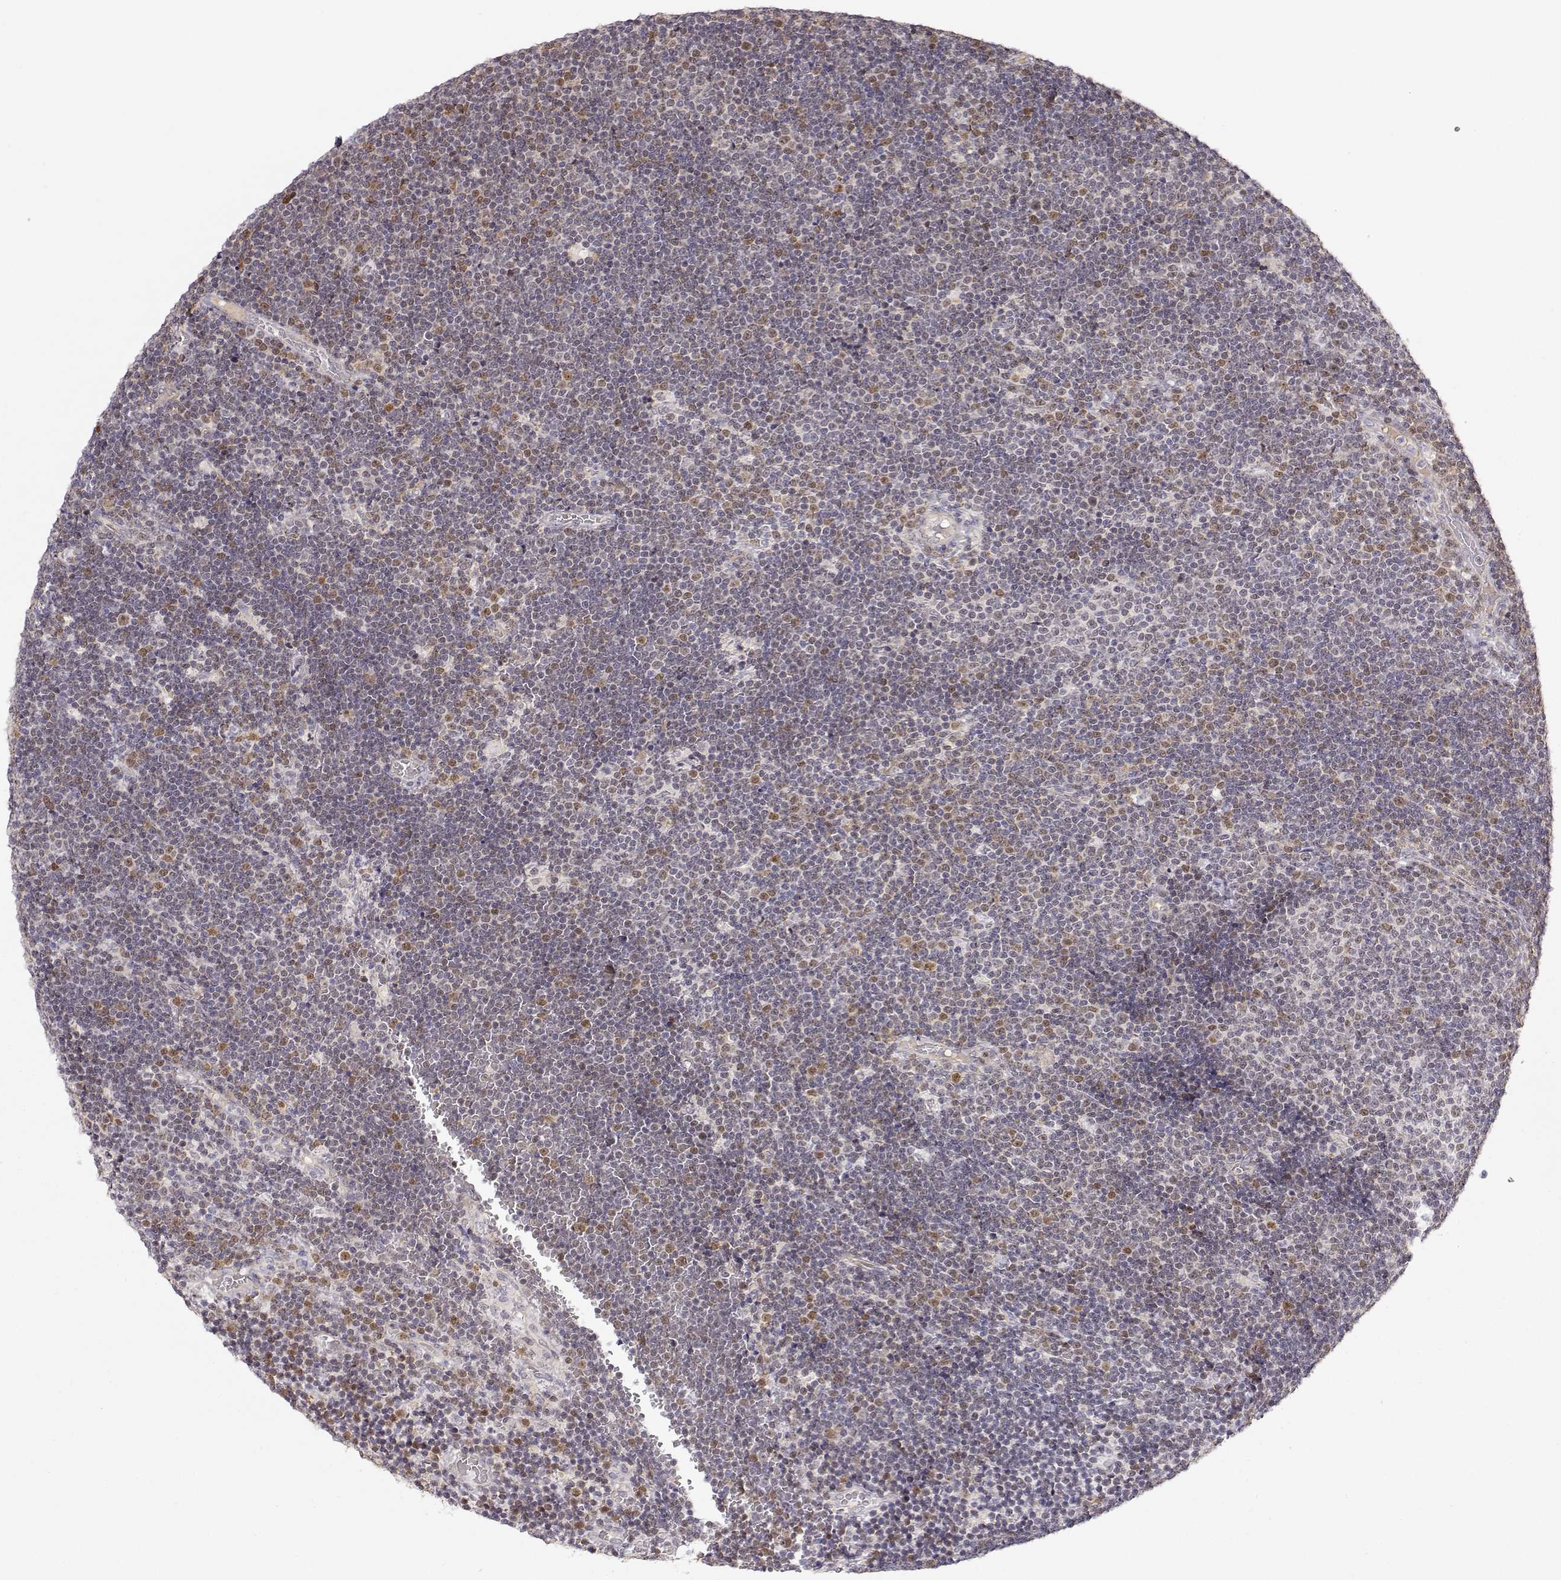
{"staining": {"intensity": "moderate", "quantity": "<25%", "location": "nuclear"}, "tissue": "lymphoma", "cell_type": "Tumor cells", "image_type": "cancer", "snomed": [{"axis": "morphology", "description": "Malignant lymphoma, non-Hodgkin's type, Low grade"}, {"axis": "topography", "description": "Brain"}], "caption": "A low amount of moderate nuclear expression is appreciated in about <25% of tumor cells in lymphoma tissue.", "gene": "EAF2", "patient": {"sex": "female", "age": 66}}